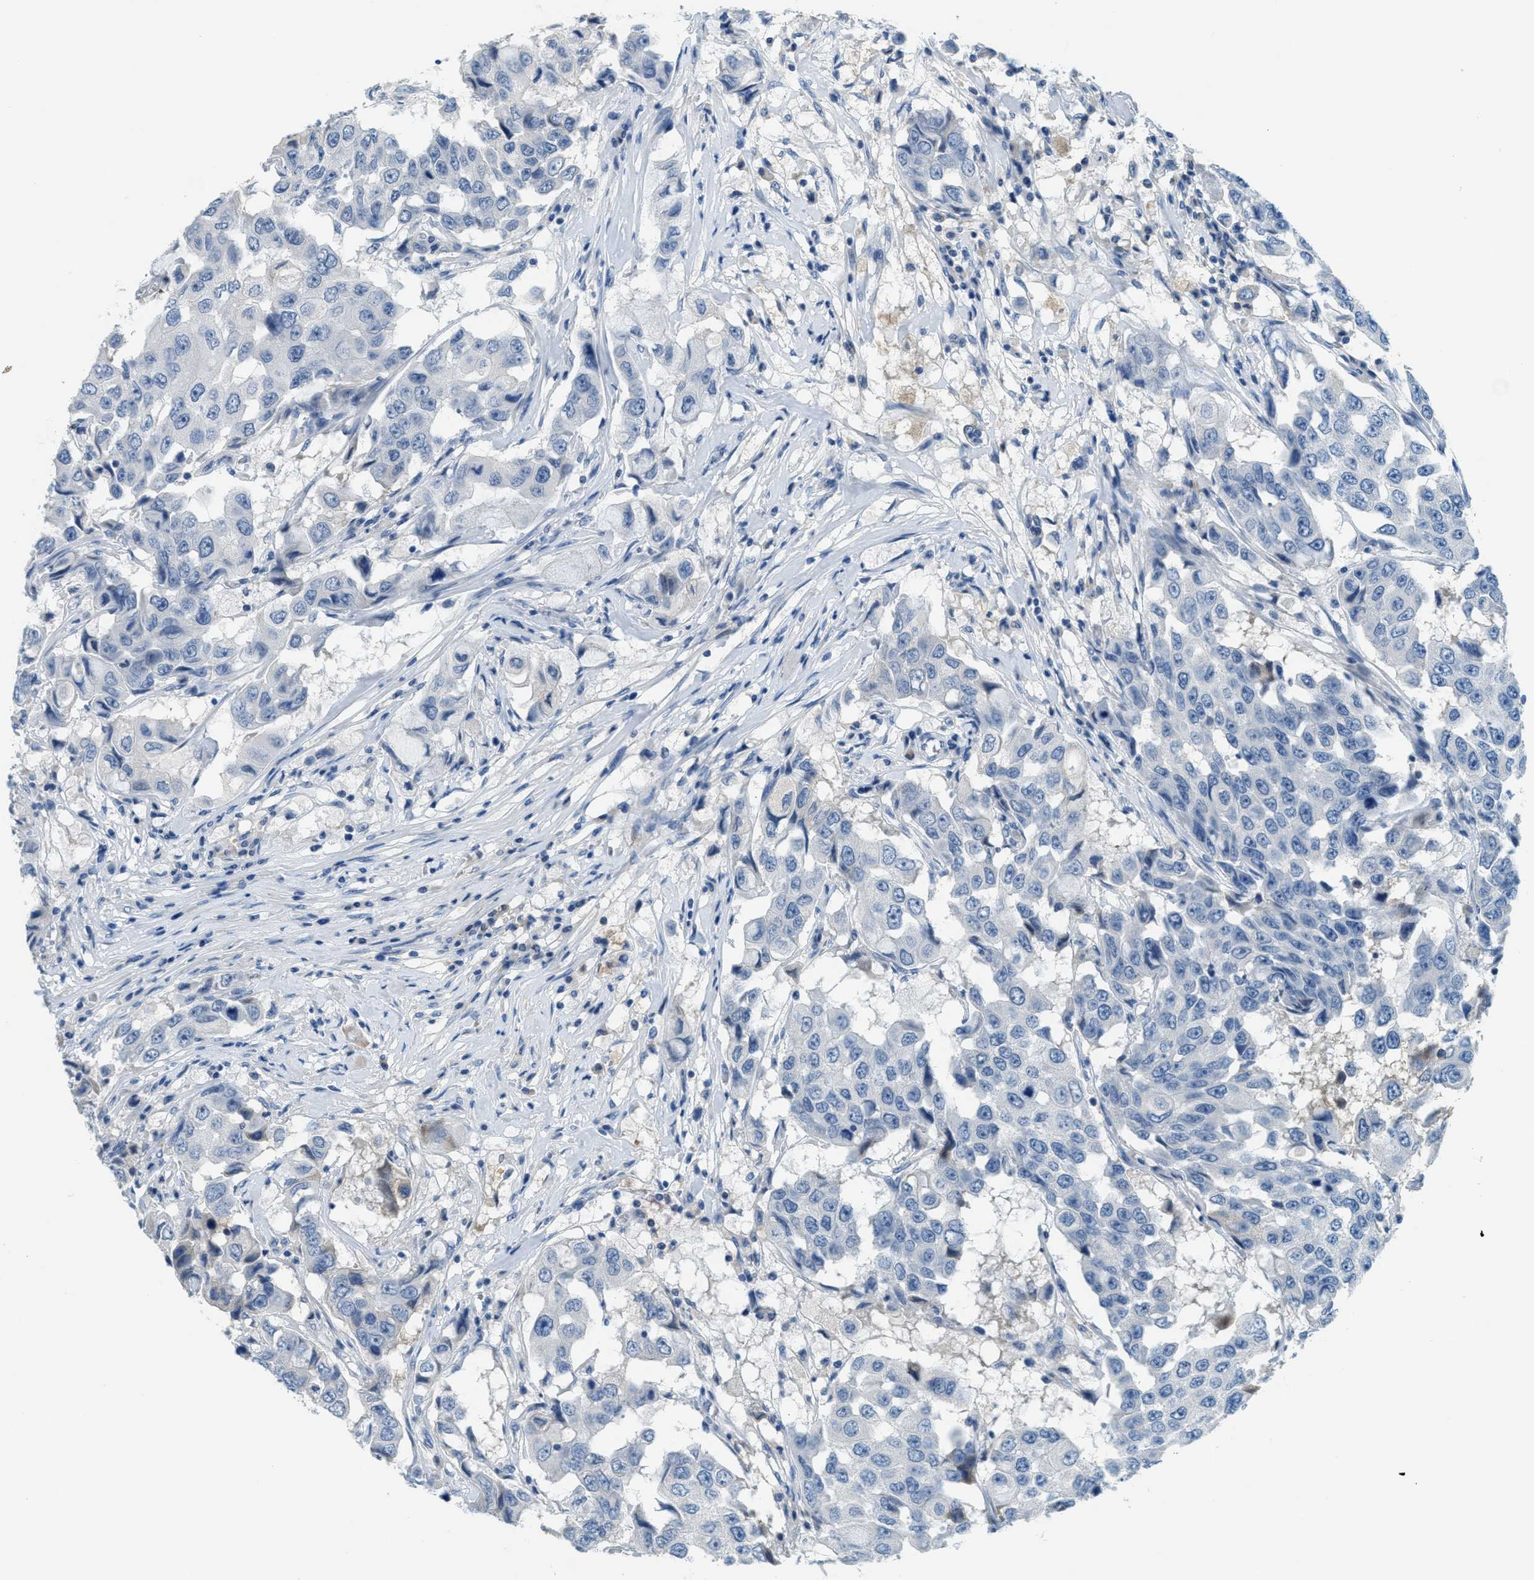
{"staining": {"intensity": "negative", "quantity": "none", "location": "none"}, "tissue": "breast cancer", "cell_type": "Tumor cells", "image_type": "cancer", "snomed": [{"axis": "morphology", "description": "Duct carcinoma"}, {"axis": "topography", "description": "Breast"}], "caption": "This is a micrograph of IHC staining of infiltrating ductal carcinoma (breast), which shows no staining in tumor cells.", "gene": "A2M", "patient": {"sex": "female", "age": 27}}